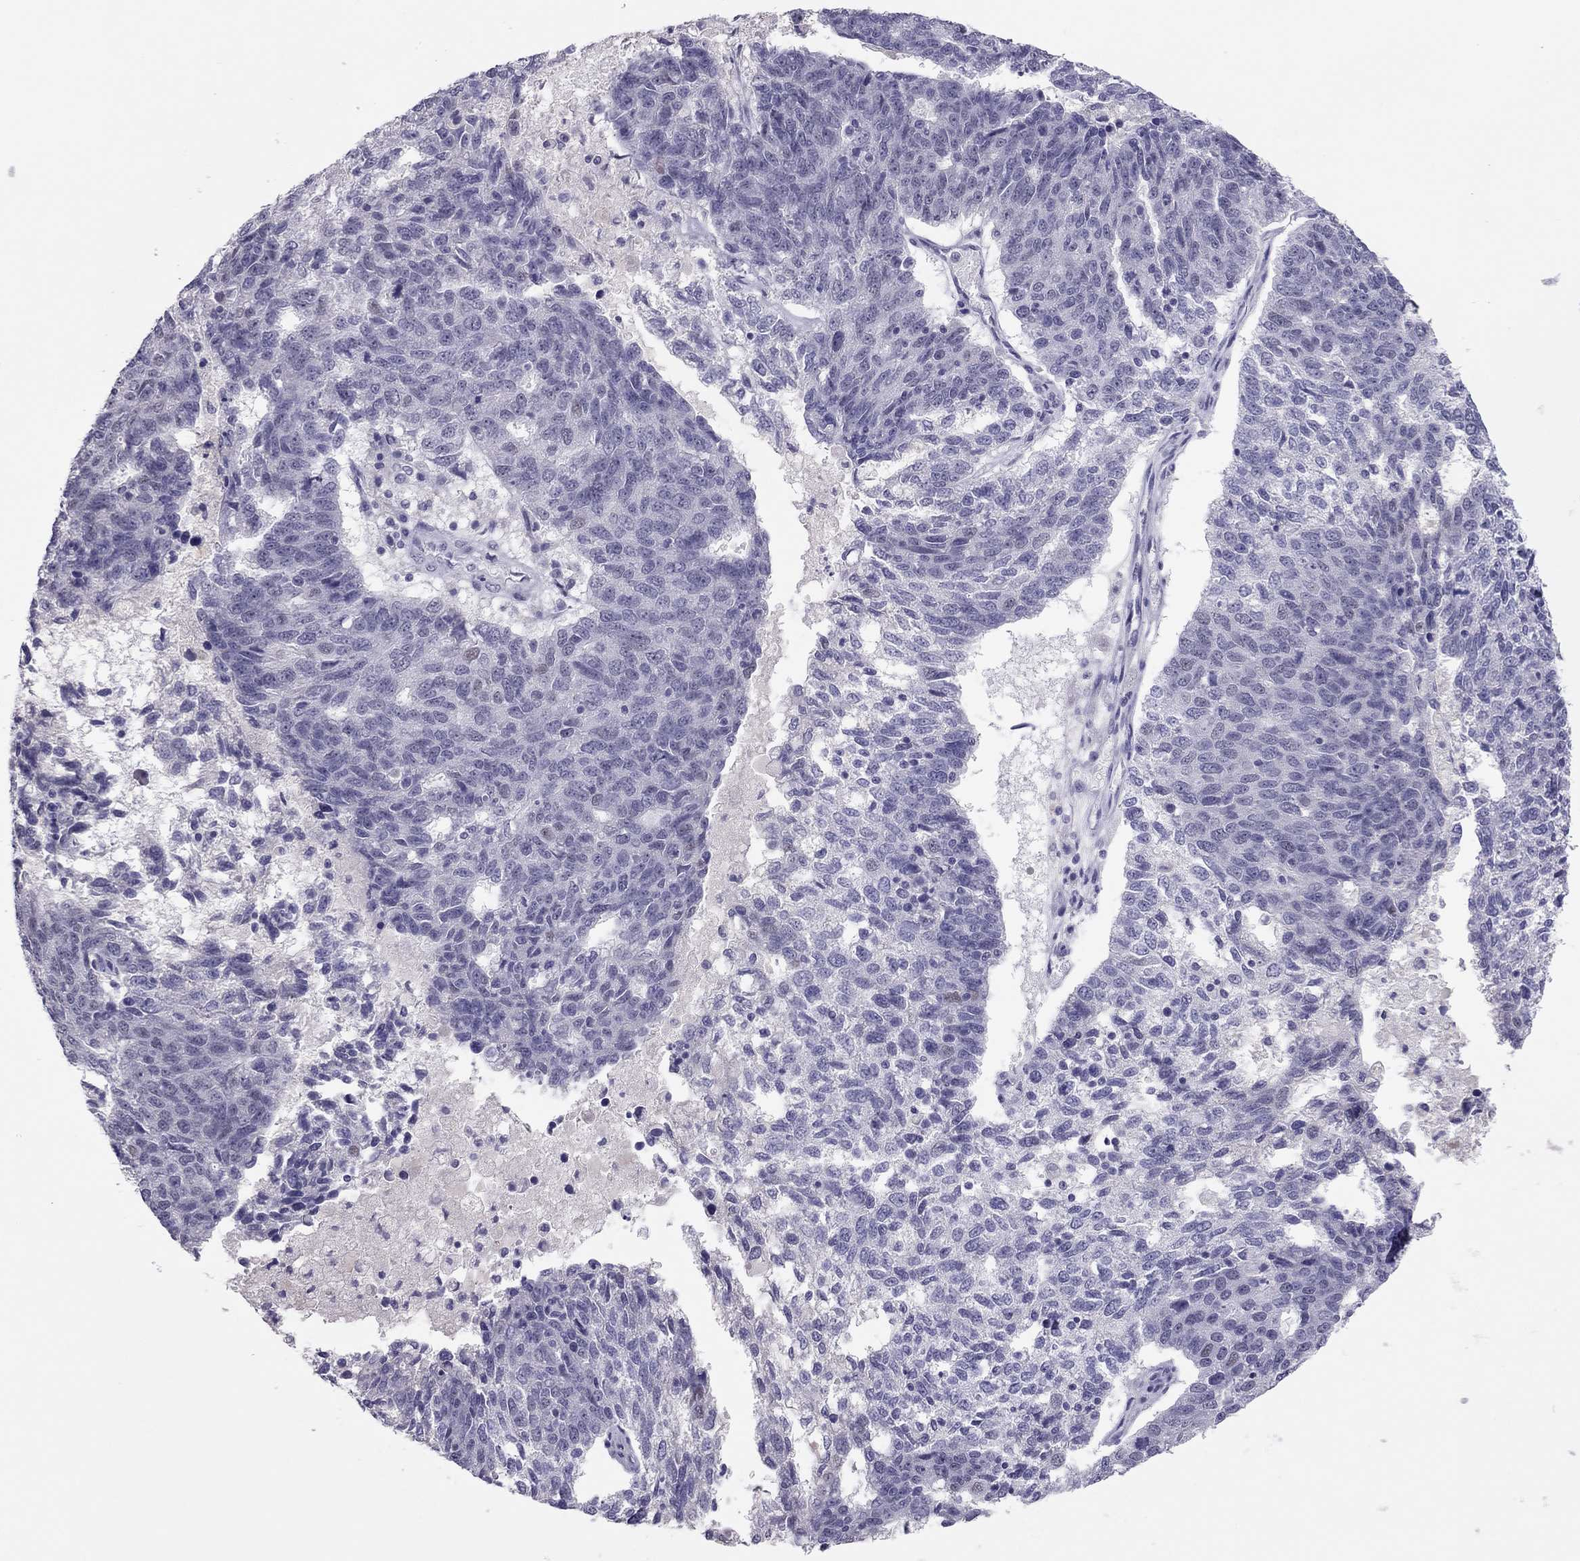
{"staining": {"intensity": "negative", "quantity": "none", "location": "none"}, "tissue": "ovarian cancer", "cell_type": "Tumor cells", "image_type": "cancer", "snomed": [{"axis": "morphology", "description": "Cystadenocarcinoma, serous, NOS"}, {"axis": "topography", "description": "Ovary"}], "caption": "A high-resolution image shows immunohistochemistry staining of ovarian serous cystadenocarcinoma, which exhibits no significant expression in tumor cells.", "gene": "PHOX2A", "patient": {"sex": "female", "age": 71}}